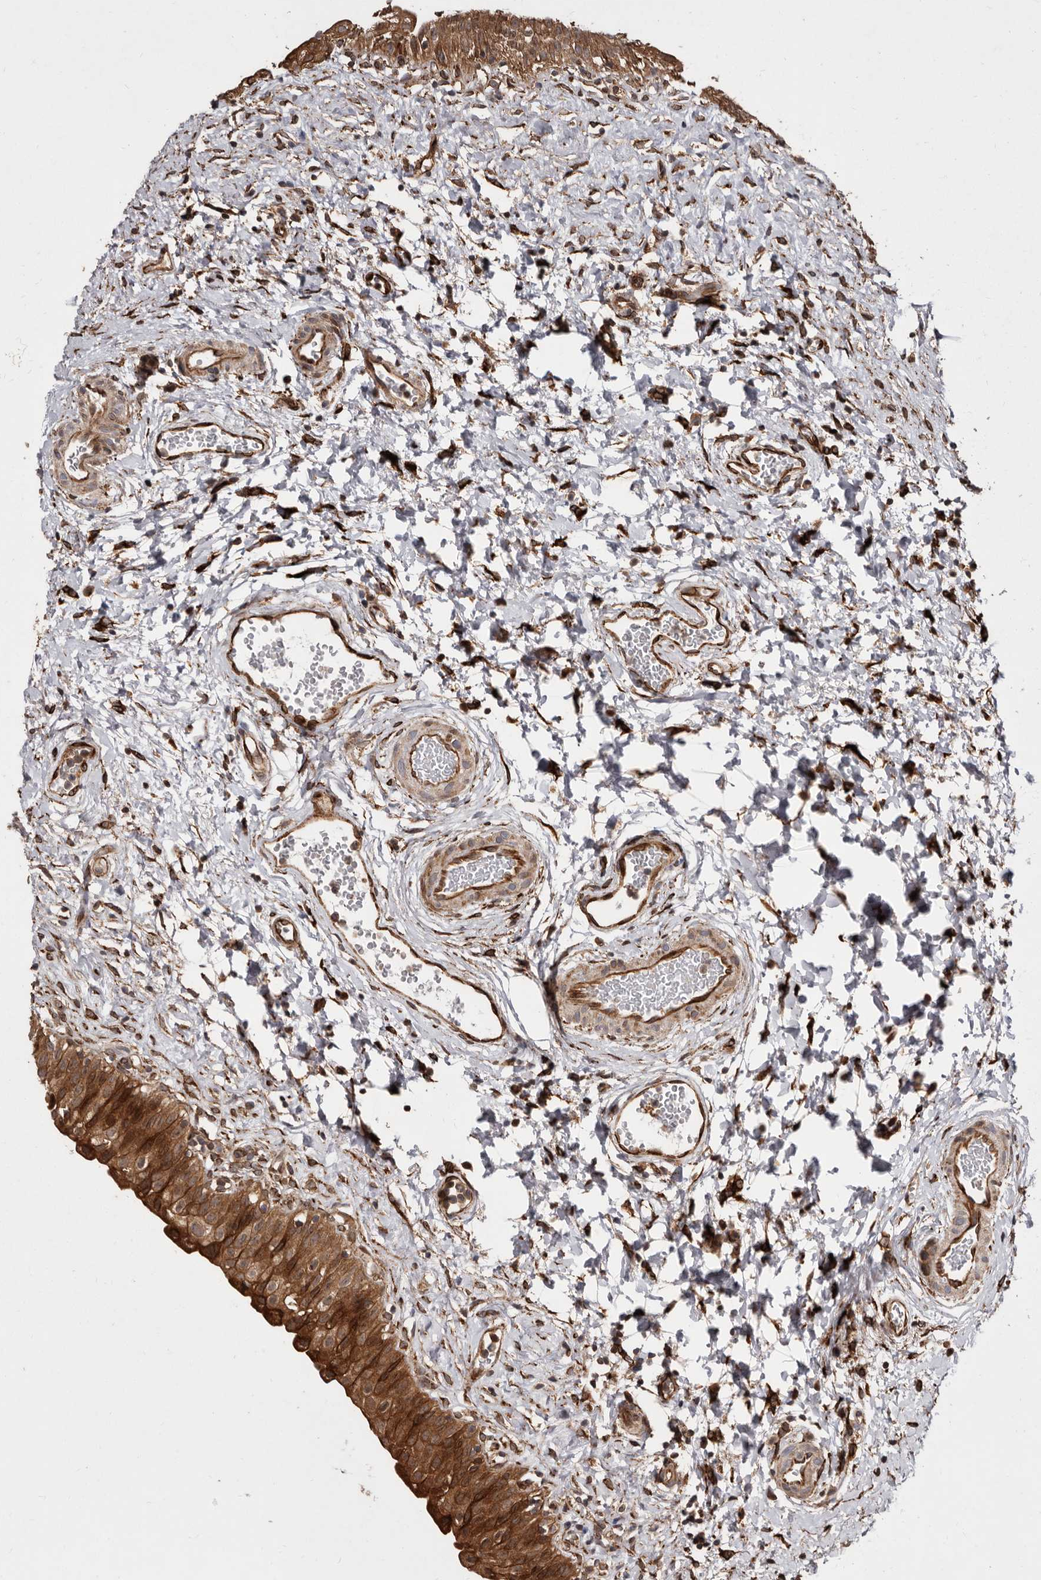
{"staining": {"intensity": "strong", "quantity": ">75%", "location": "cytoplasmic/membranous"}, "tissue": "urinary bladder", "cell_type": "Urothelial cells", "image_type": "normal", "snomed": [{"axis": "morphology", "description": "Normal tissue, NOS"}, {"axis": "topography", "description": "Urinary bladder"}], "caption": "Protein analysis of normal urinary bladder exhibits strong cytoplasmic/membranous expression in approximately >75% of urothelial cells.", "gene": "FLAD1", "patient": {"sex": "male", "age": 51}}